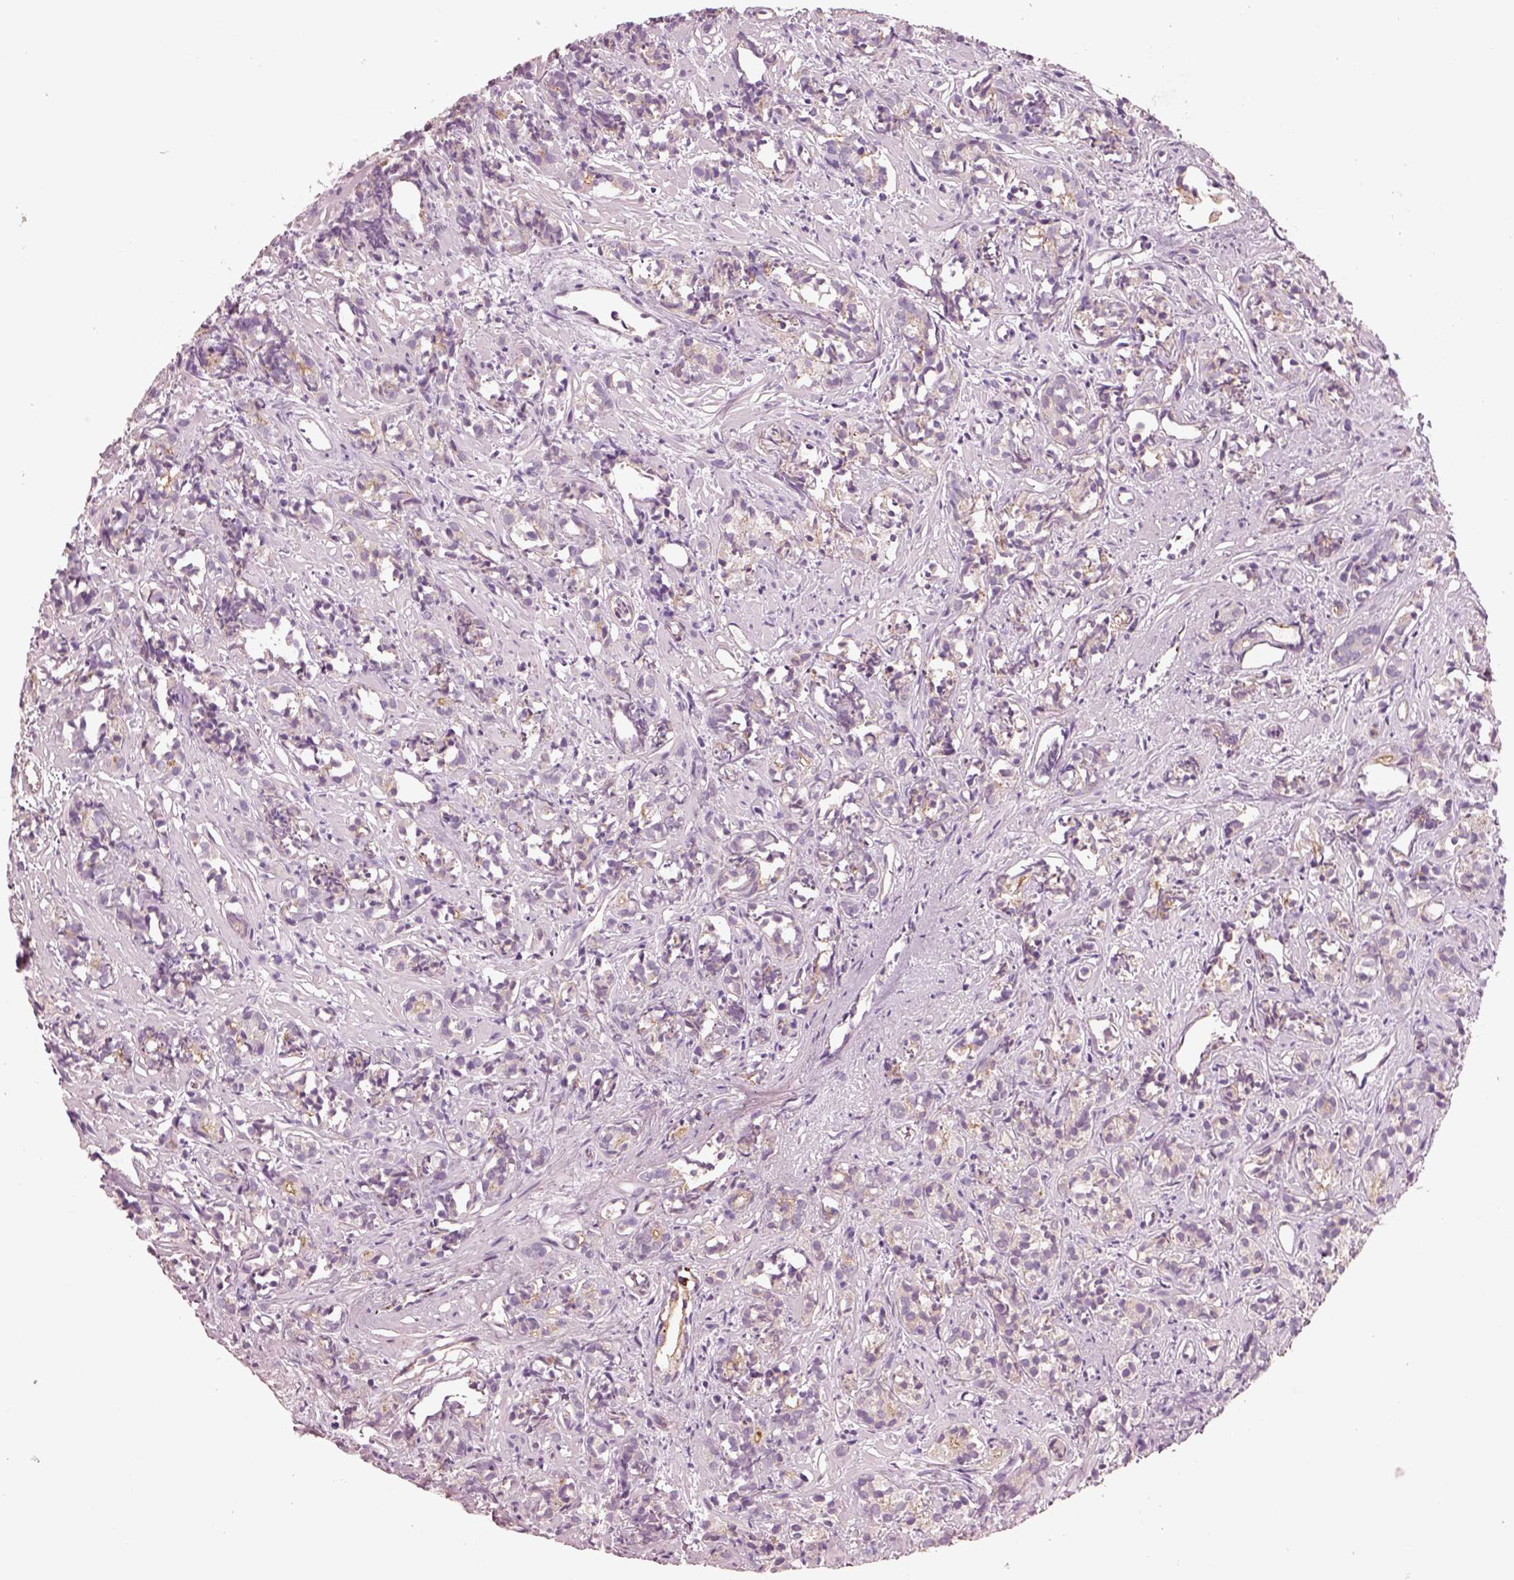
{"staining": {"intensity": "negative", "quantity": "none", "location": "none"}, "tissue": "prostate cancer", "cell_type": "Tumor cells", "image_type": "cancer", "snomed": [{"axis": "morphology", "description": "Adenocarcinoma, High grade"}, {"axis": "topography", "description": "Prostate"}], "caption": "Tumor cells show no significant protein staining in adenocarcinoma (high-grade) (prostate).", "gene": "IGLL1", "patient": {"sex": "male", "age": 84}}